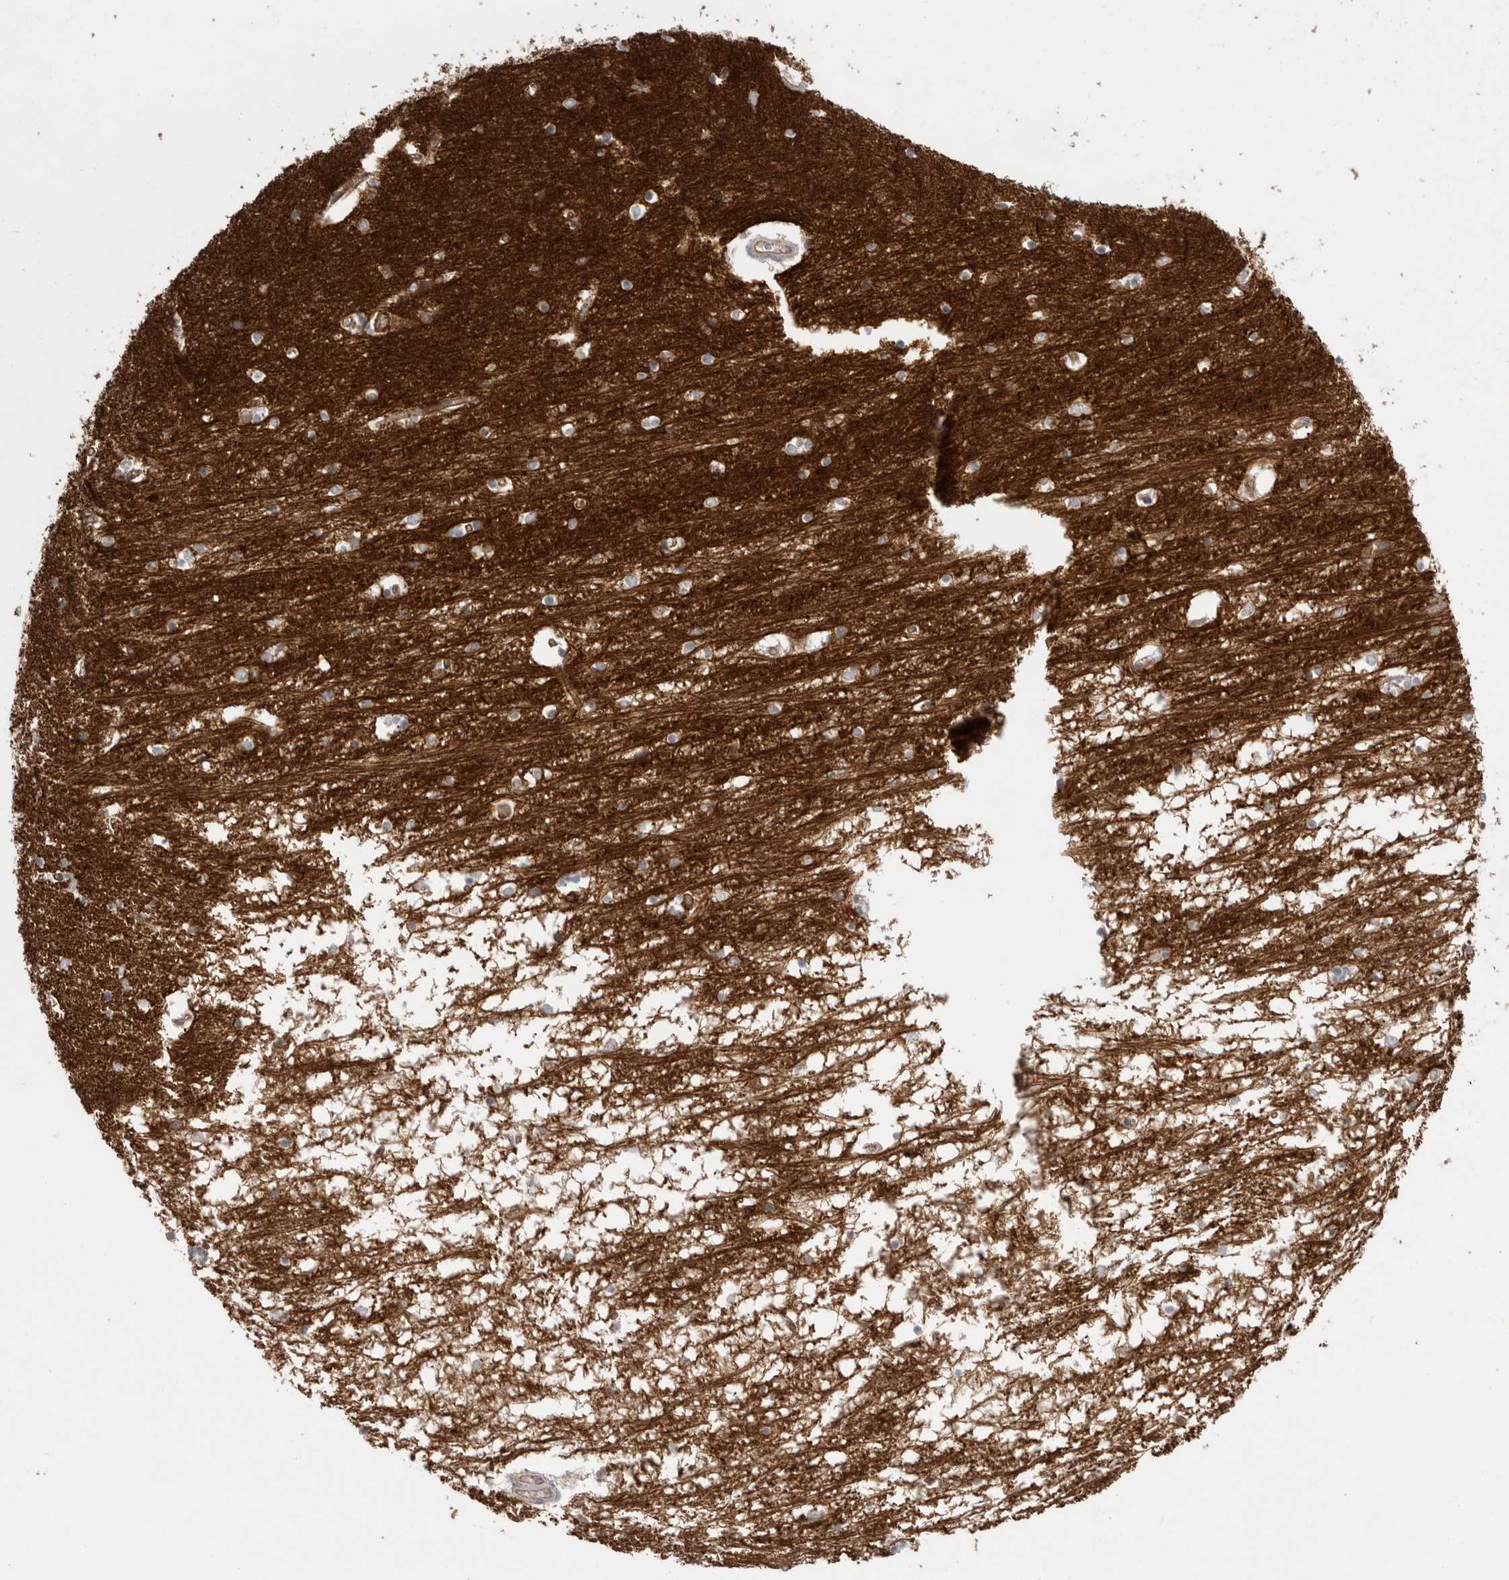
{"staining": {"intensity": "moderate", "quantity": ">75%", "location": "cytoplasmic/membranous"}, "tissue": "hippocampus", "cell_type": "Glial cells", "image_type": "normal", "snomed": [{"axis": "morphology", "description": "Normal tissue, NOS"}, {"axis": "topography", "description": "Hippocampus"}], "caption": "This is an image of IHC staining of normal hippocampus, which shows moderate positivity in the cytoplasmic/membranous of glial cells.", "gene": "PRKCH", "patient": {"sex": "male", "age": 70}}